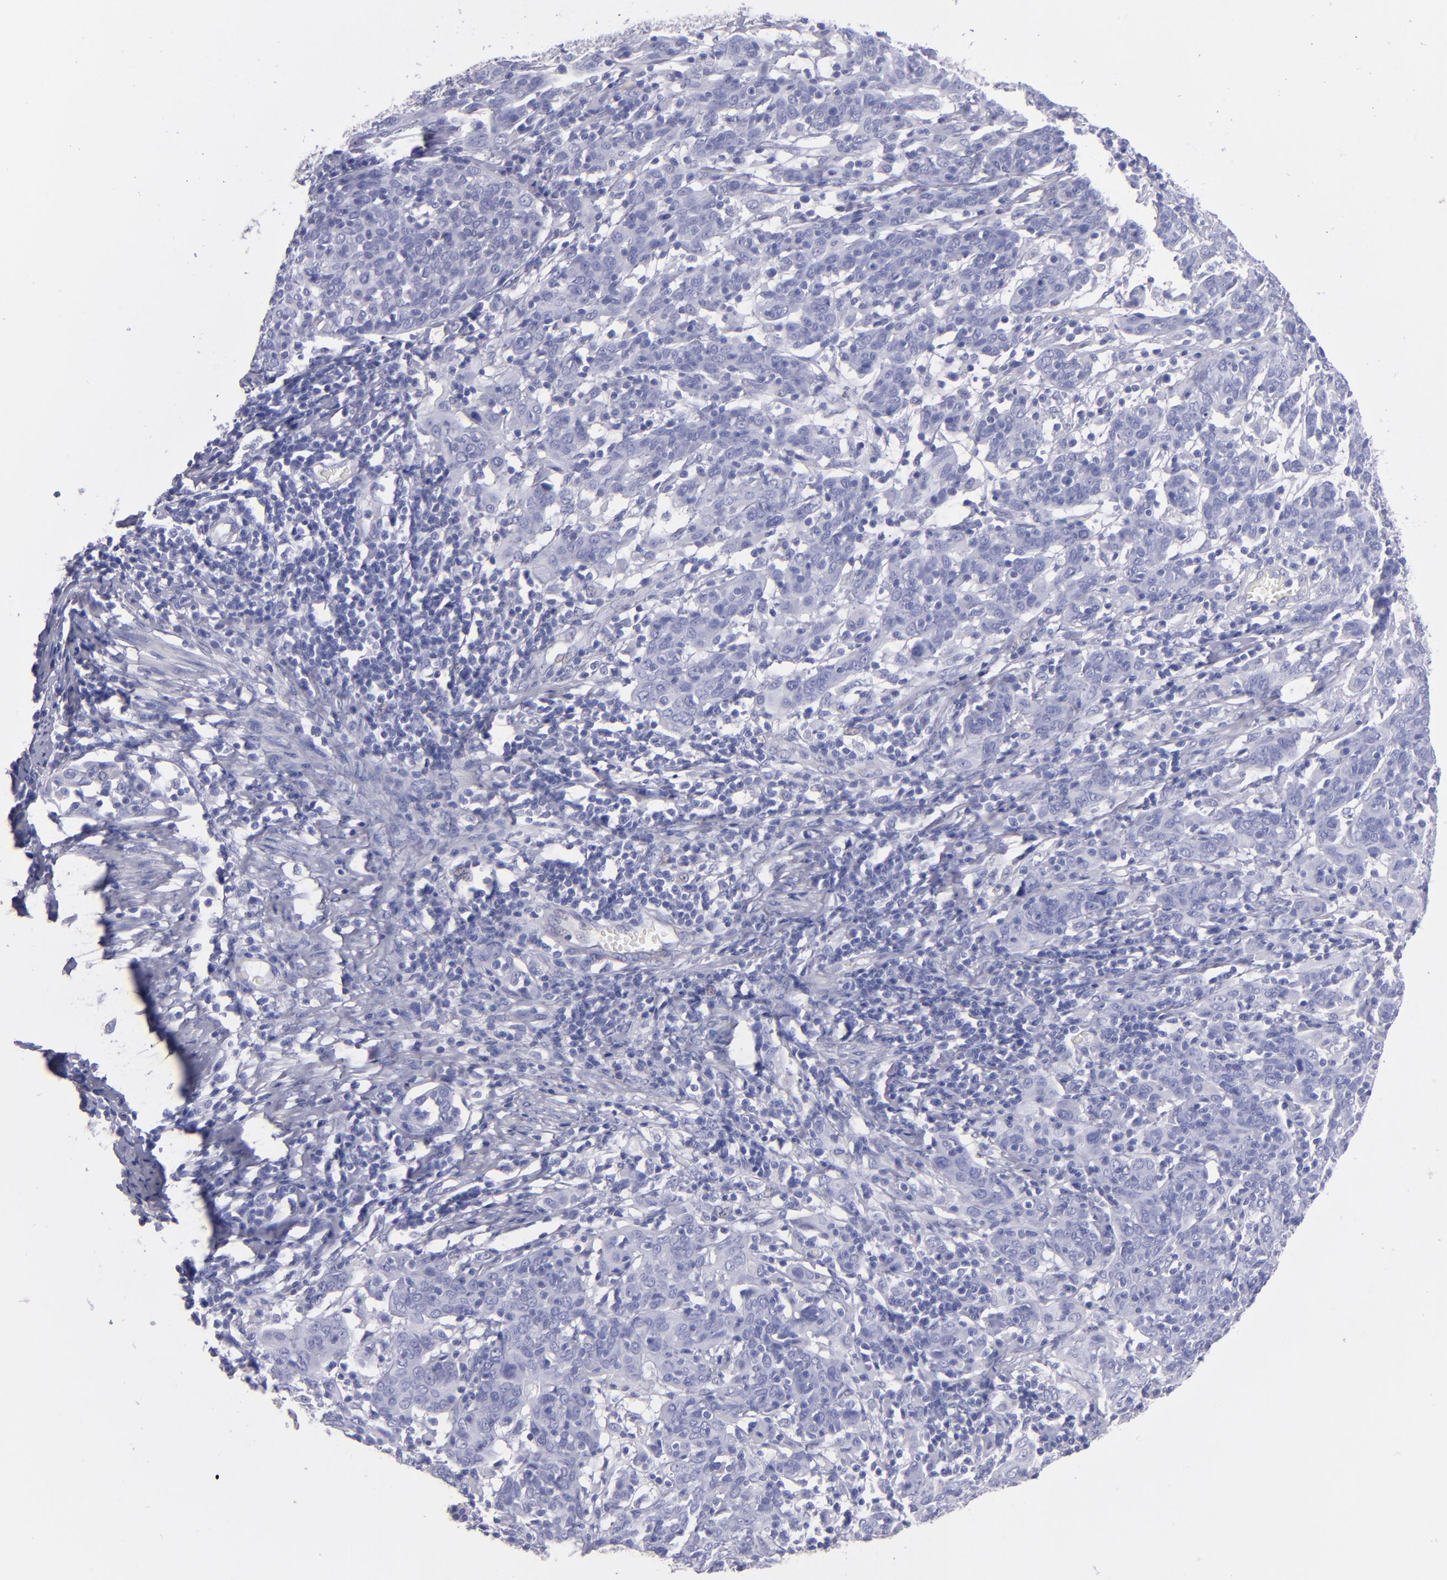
{"staining": {"intensity": "negative", "quantity": "none", "location": "none"}, "tissue": "cervical cancer", "cell_type": "Tumor cells", "image_type": "cancer", "snomed": [{"axis": "morphology", "description": "Normal tissue, NOS"}, {"axis": "morphology", "description": "Squamous cell carcinoma, NOS"}, {"axis": "topography", "description": "Cervix"}], "caption": "This is an immunohistochemistry (IHC) photomicrograph of cervical cancer. There is no expression in tumor cells.", "gene": "TG", "patient": {"sex": "female", "age": 67}}